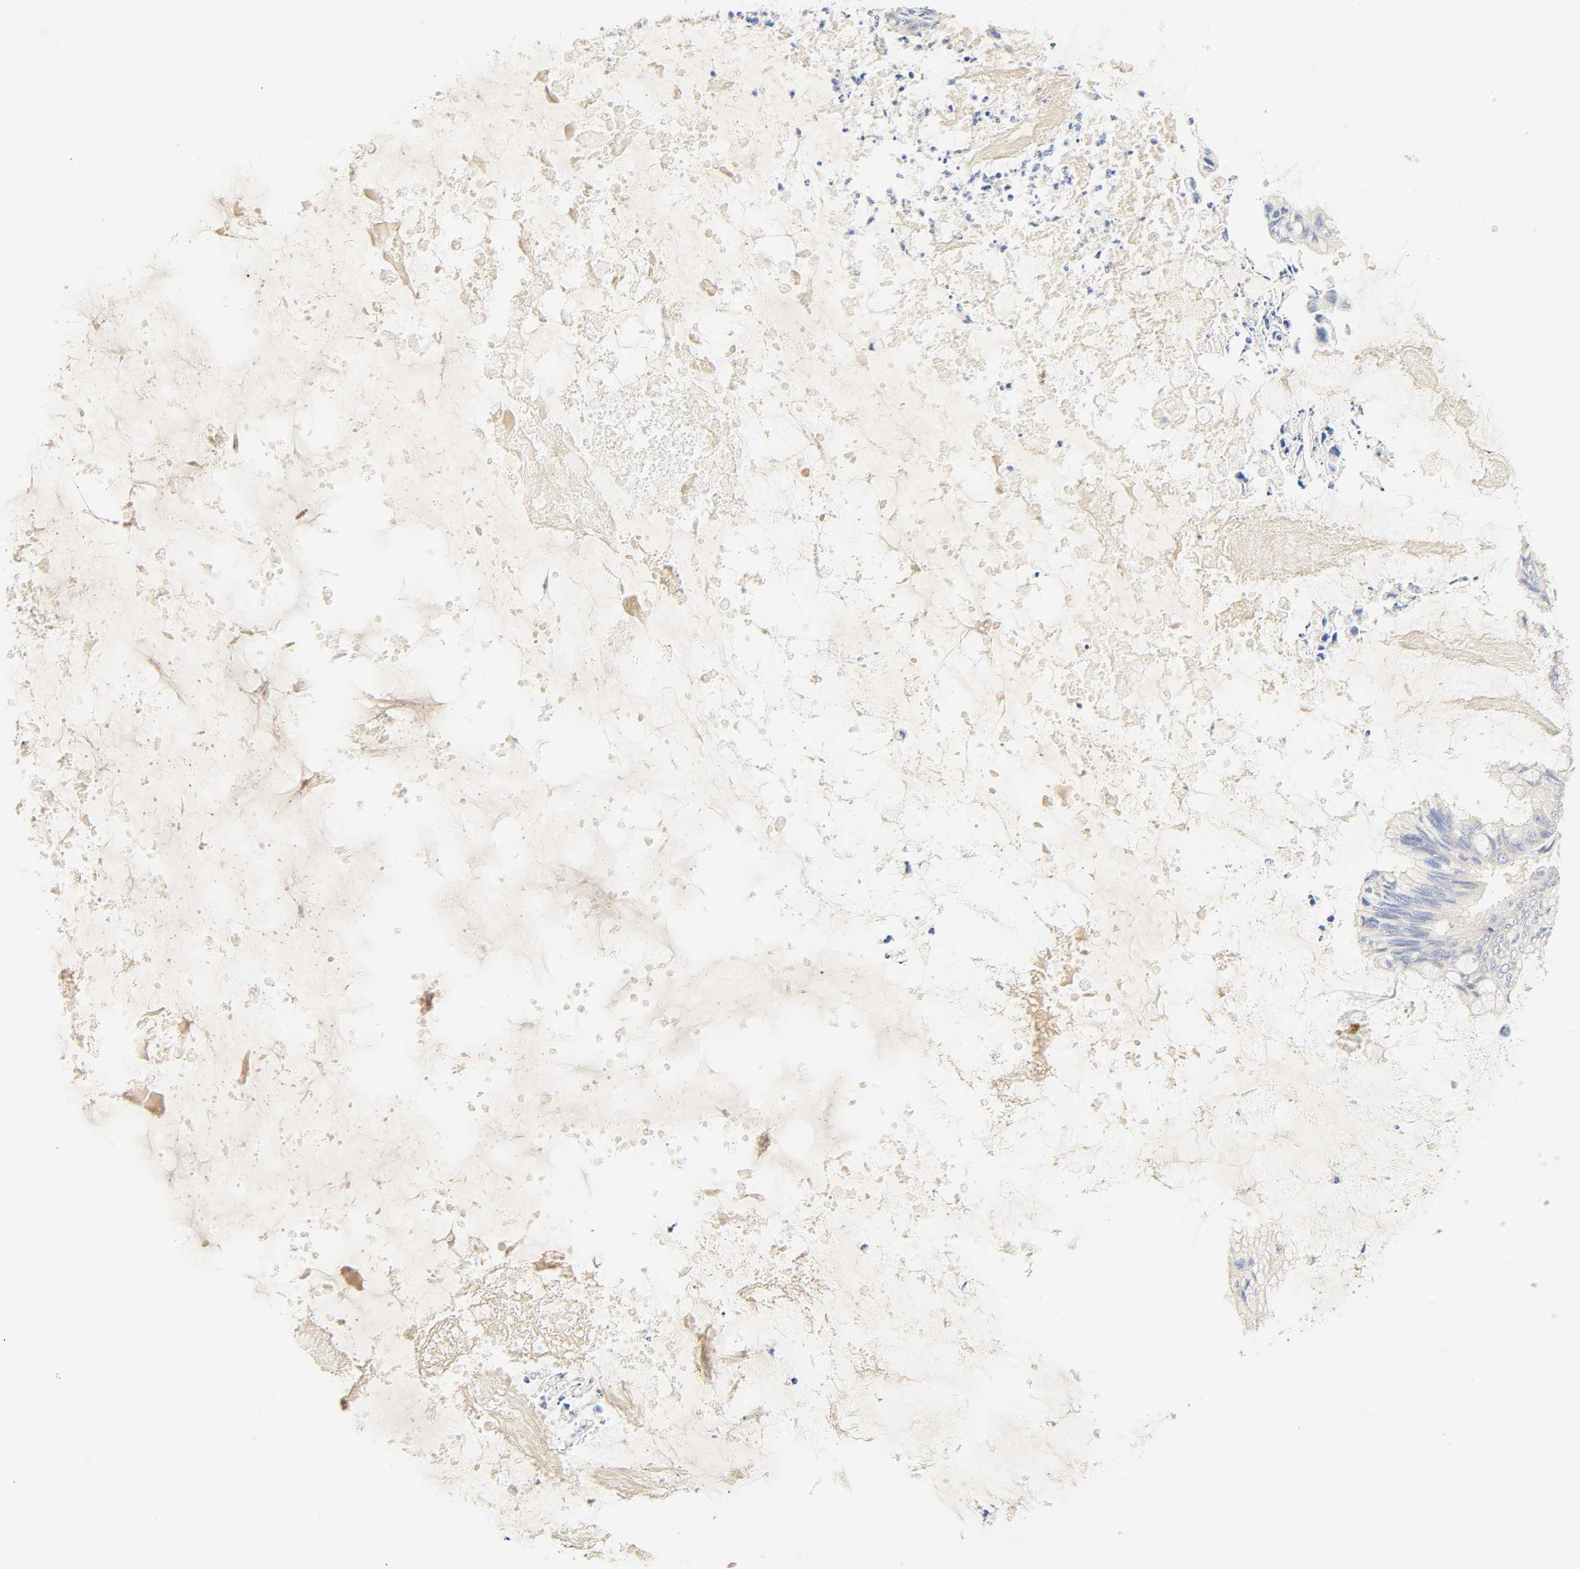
{"staining": {"intensity": "negative", "quantity": "none", "location": "none"}, "tissue": "ovarian cancer", "cell_type": "Tumor cells", "image_type": "cancer", "snomed": [{"axis": "morphology", "description": "Cystadenocarcinoma, mucinous, NOS"}, {"axis": "topography", "description": "Ovary"}], "caption": "Tumor cells show no significant protein positivity in ovarian cancer.", "gene": "BORCS8-MEF2B", "patient": {"sex": "female", "age": 80}}